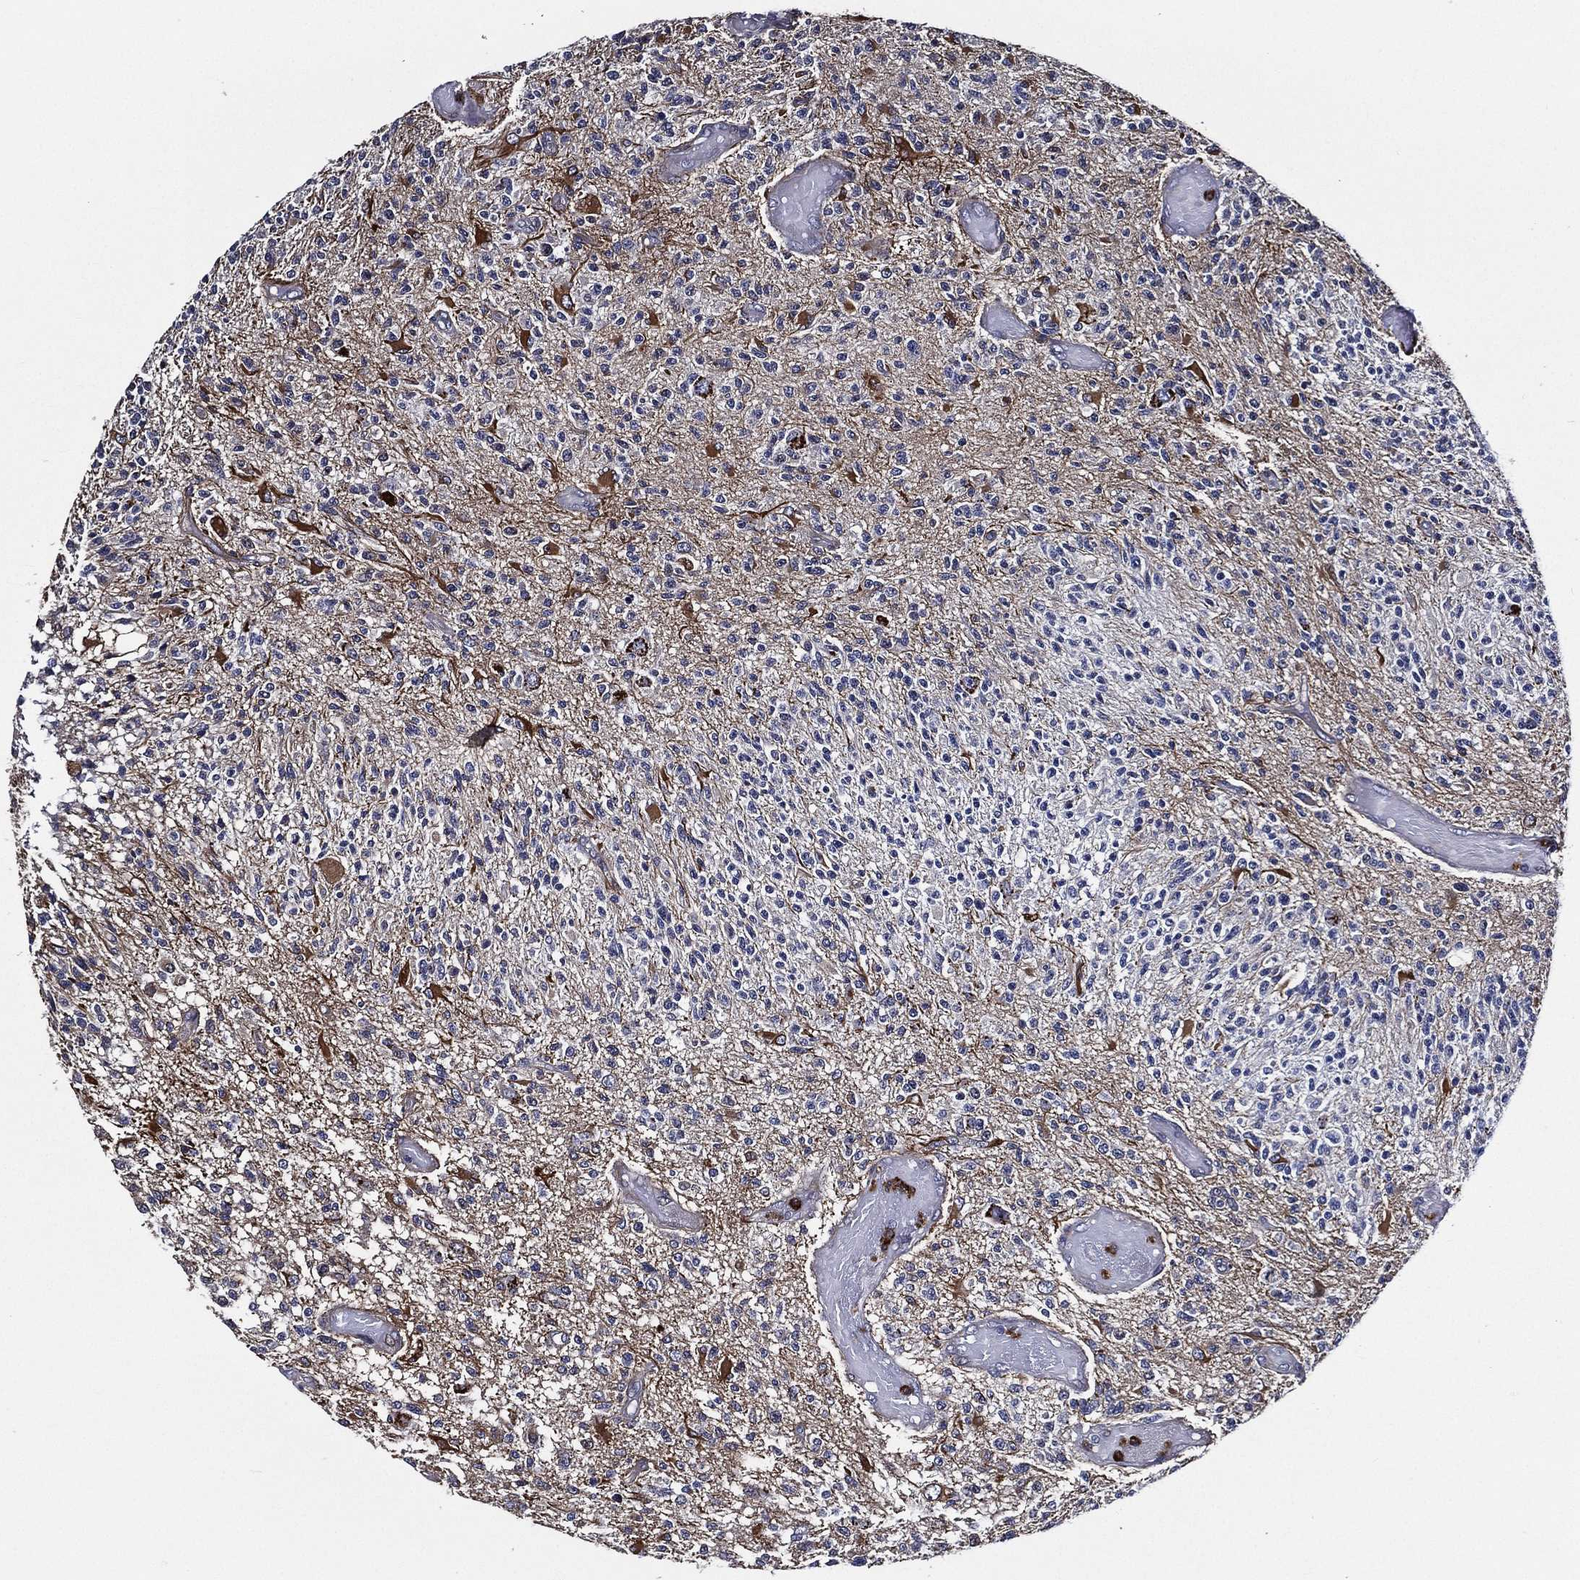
{"staining": {"intensity": "negative", "quantity": "none", "location": "none"}, "tissue": "glioma", "cell_type": "Tumor cells", "image_type": "cancer", "snomed": [{"axis": "morphology", "description": "Glioma, malignant, High grade"}, {"axis": "topography", "description": "Brain"}], "caption": "An immunohistochemistry micrograph of glioma is shown. There is no staining in tumor cells of glioma. Nuclei are stained in blue.", "gene": "KIF20B", "patient": {"sex": "female", "age": 63}}